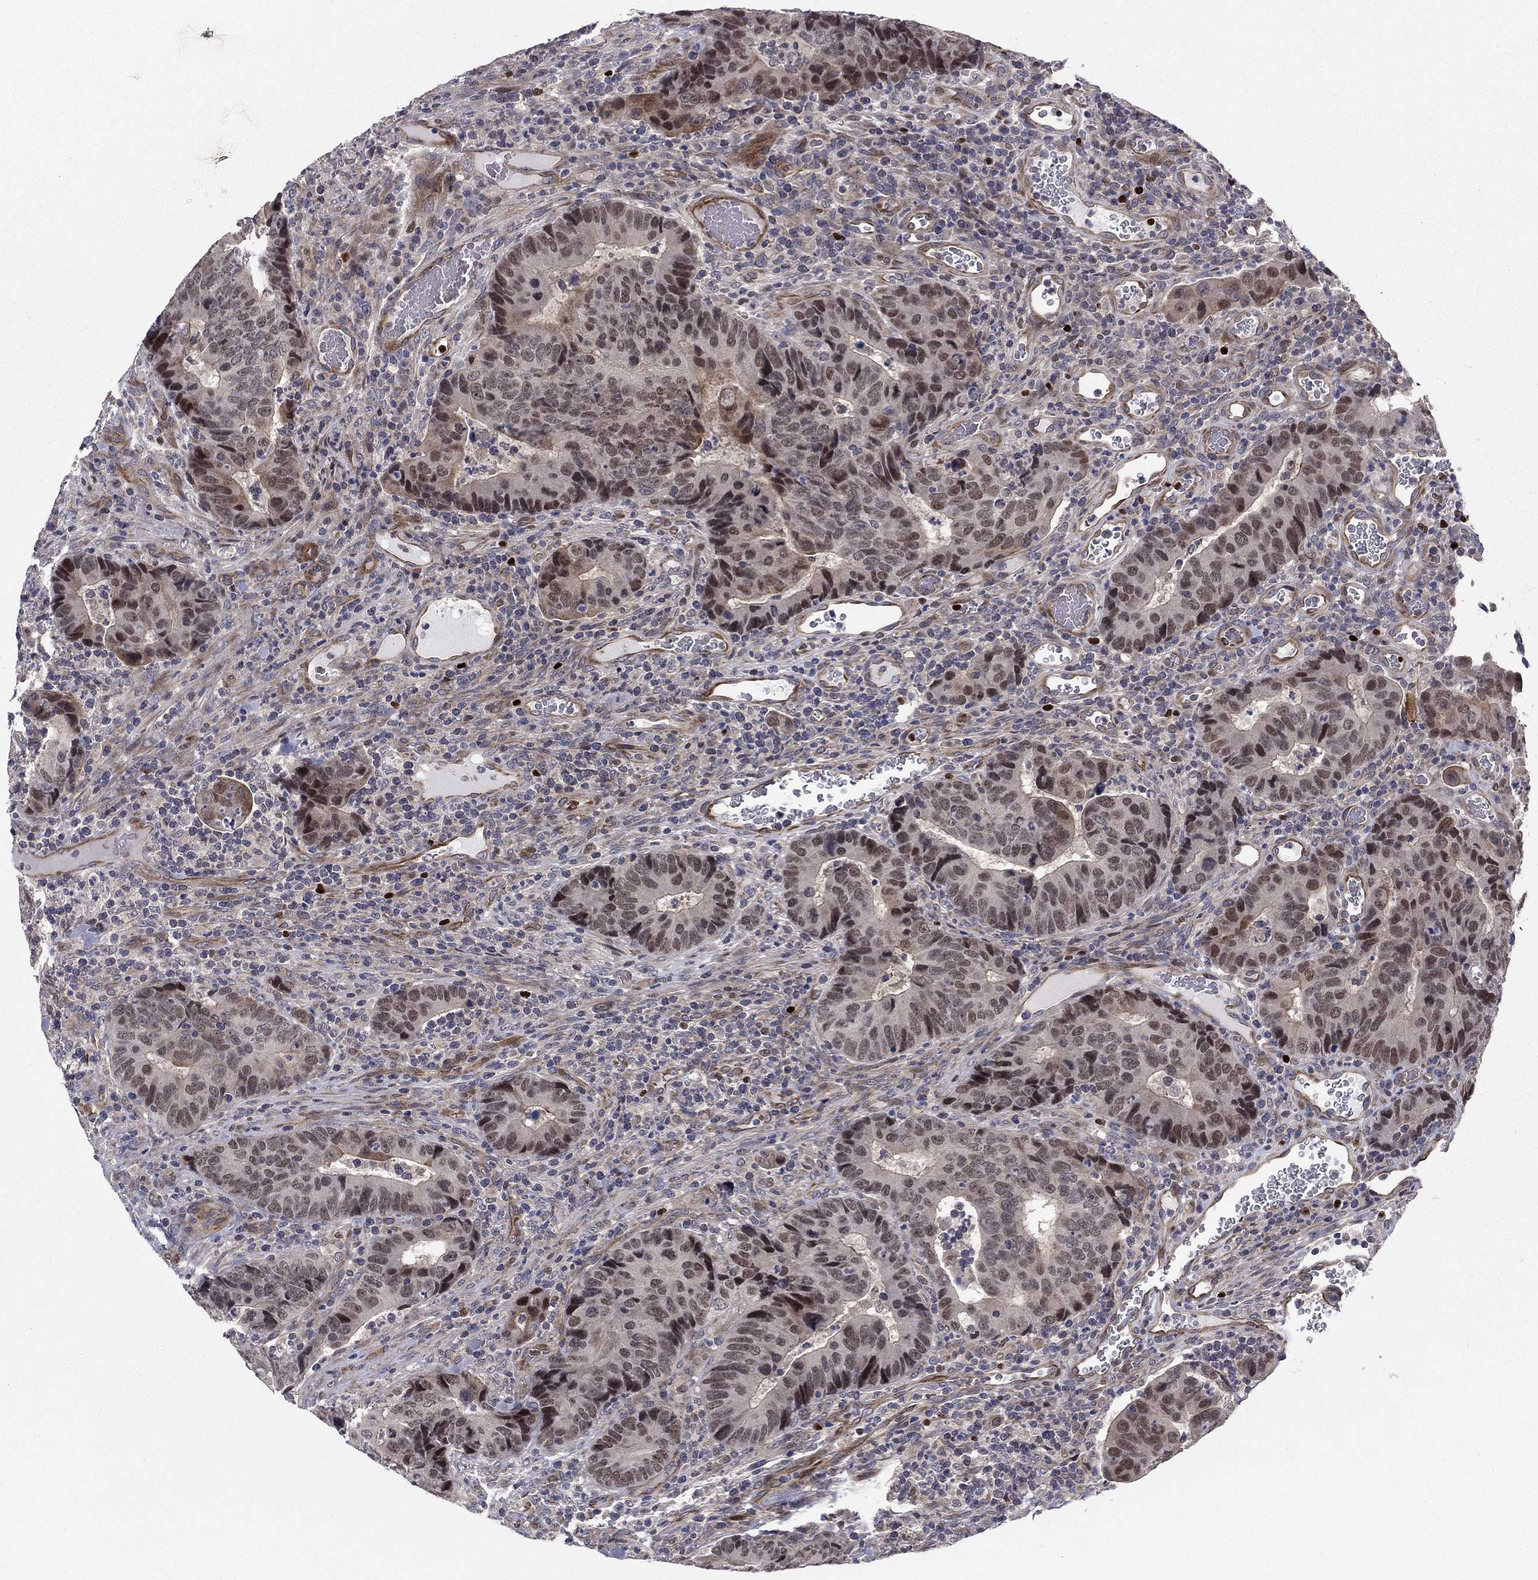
{"staining": {"intensity": "weak", "quantity": "25%-75%", "location": "nuclear"}, "tissue": "colorectal cancer", "cell_type": "Tumor cells", "image_type": "cancer", "snomed": [{"axis": "morphology", "description": "Adenocarcinoma, NOS"}, {"axis": "topography", "description": "Colon"}], "caption": "Protein staining shows weak nuclear expression in approximately 25%-75% of tumor cells in colorectal cancer.", "gene": "BCL11A", "patient": {"sex": "female", "age": 56}}